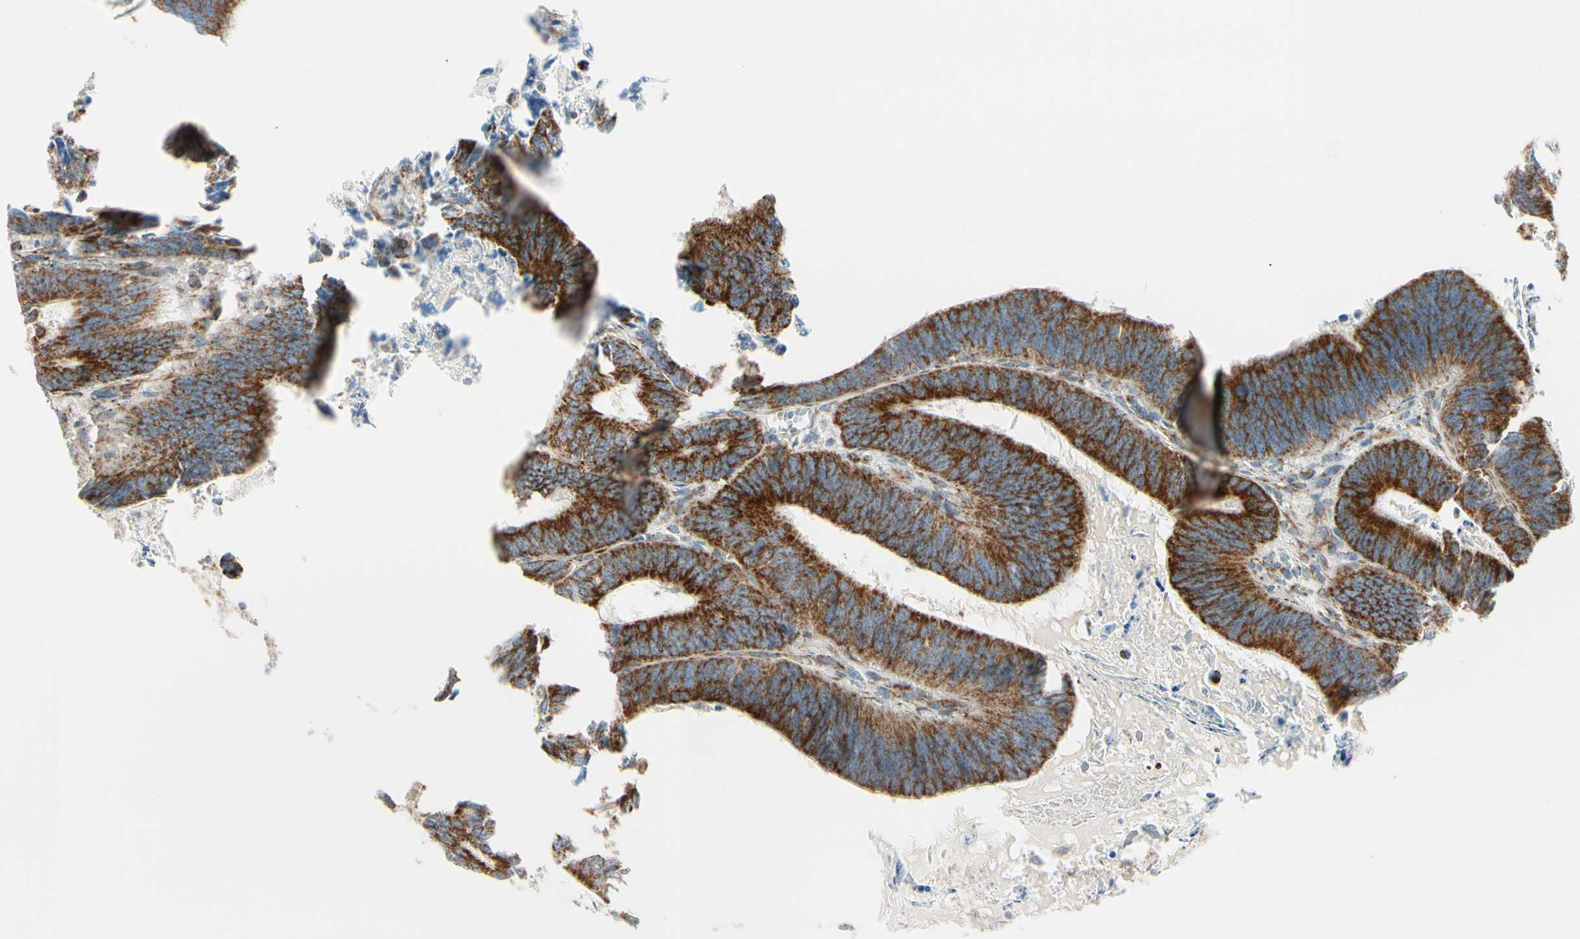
{"staining": {"intensity": "strong", "quantity": ">75%", "location": "cytoplasmic/membranous"}, "tissue": "colorectal cancer", "cell_type": "Tumor cells", "image_type": "cancer", "snomed": [{"axis": "morphology", "description": "Adenocarcinoma, NOS"}, {"axis": "topography", "description": "Colon"}], "caption": "Brown immunohistochemical staining in colorectal cancer (adenocarcinoma) displays strong cytoplasmic/membranous positivity in about >75% of tumor cells.", "gene": "TBC1D10A", "patient": {"sex": "male", "age": 72}}